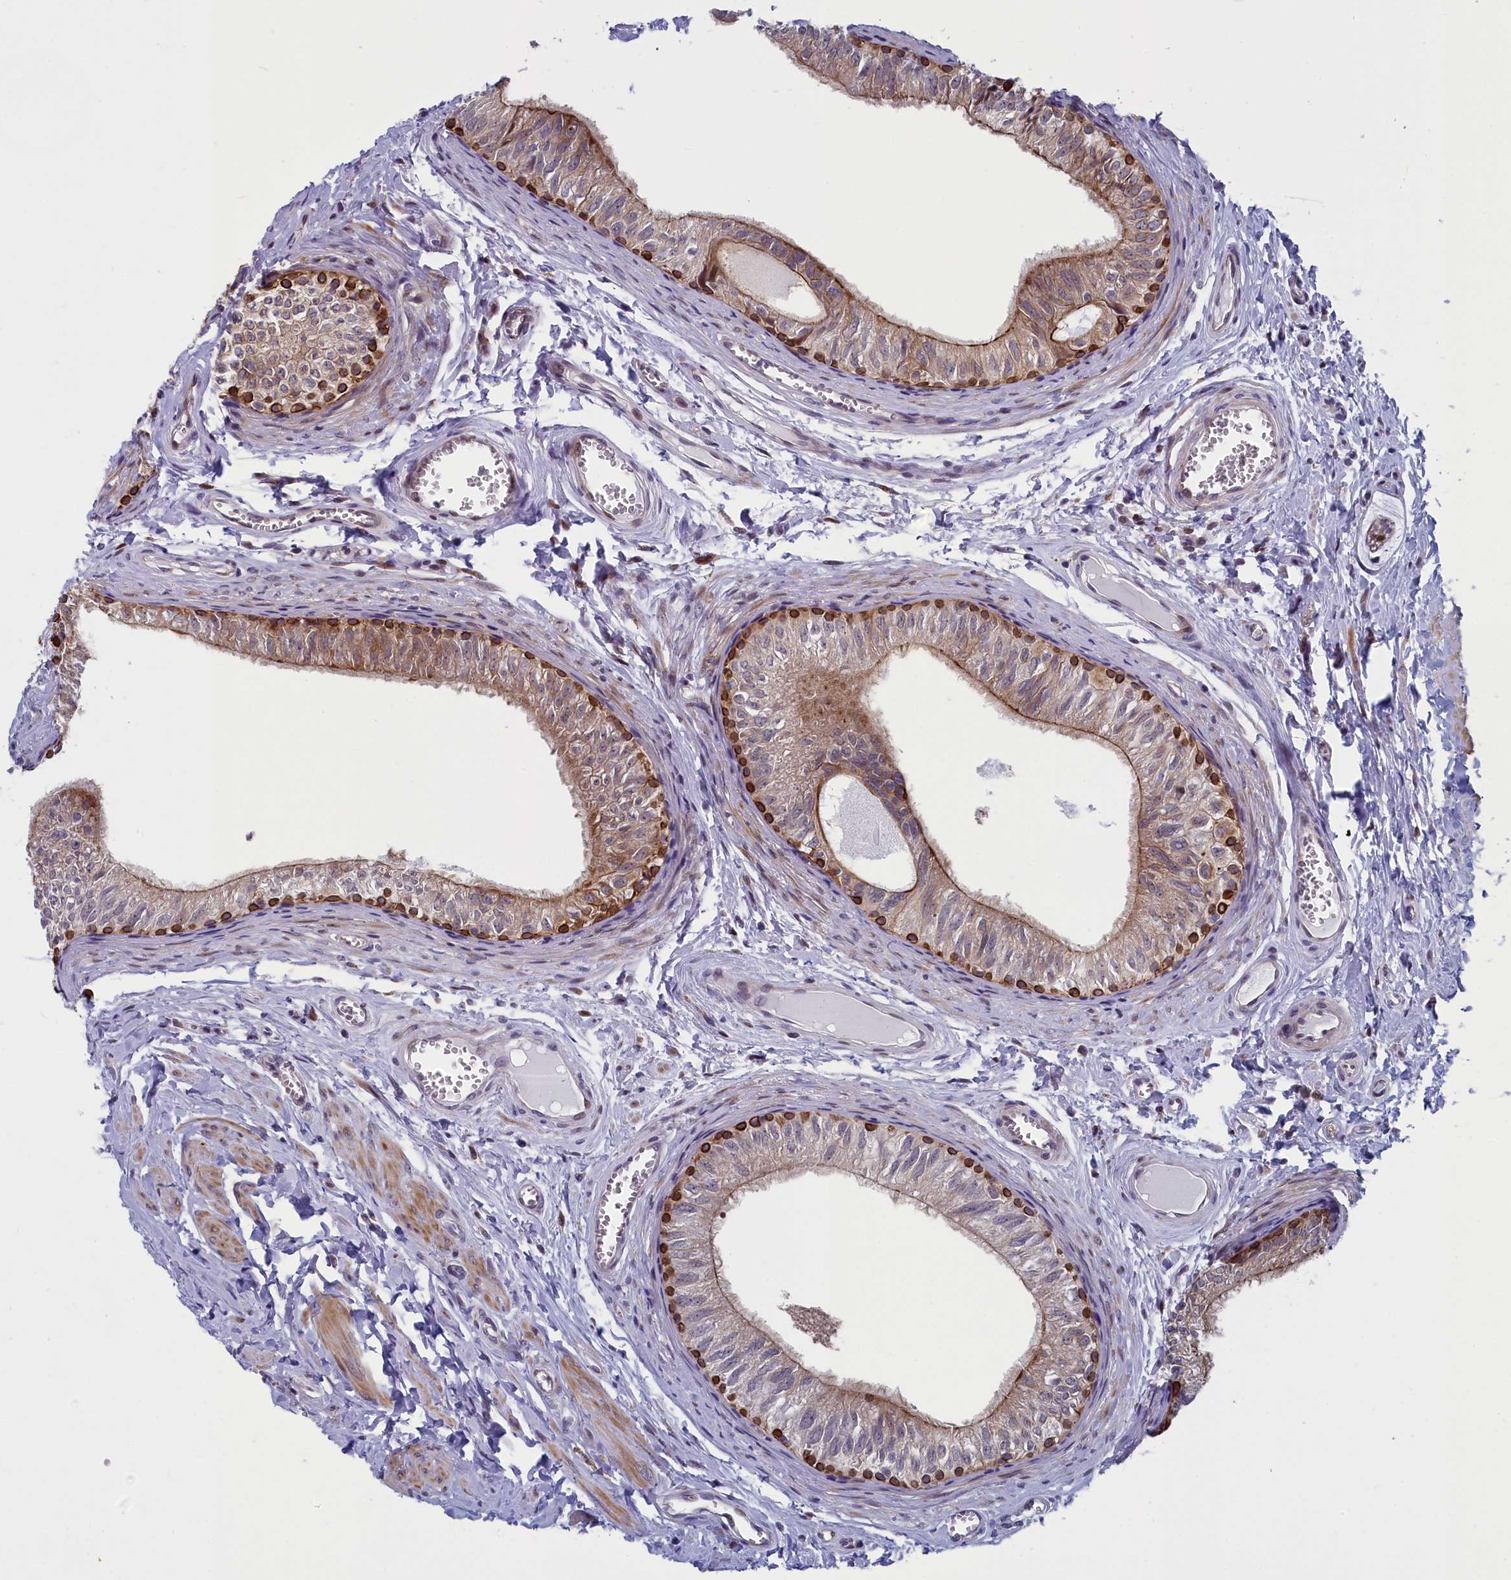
{"staining": {"intensity": "strong", "quantity": "<25%", "location": "cytoplasmic/membranous,nuclear"}, "tissue": "epididymis", "cell_type": "Glandular cells", "image_type": "normal", "snomed": [{"axis": "morphology", "description": "Normal tissue, NOS"}, {"axis": "topography", "description": "Epididymis"}], "caption": "The micrograph reveals a brown stain indicating the presence of a protein in the cytoplasmic/membranous,nuclear of glandular cells in epididymis. The staining was performed using DAB (3,3'-diaminobenzidine) to visualize the protein expression in brown, while the nuclei were stained in blue with hematoxylin (Magnification: 20x).", "gene": "ANKRD39", "patient": {"sex": "male", "age": 42}}